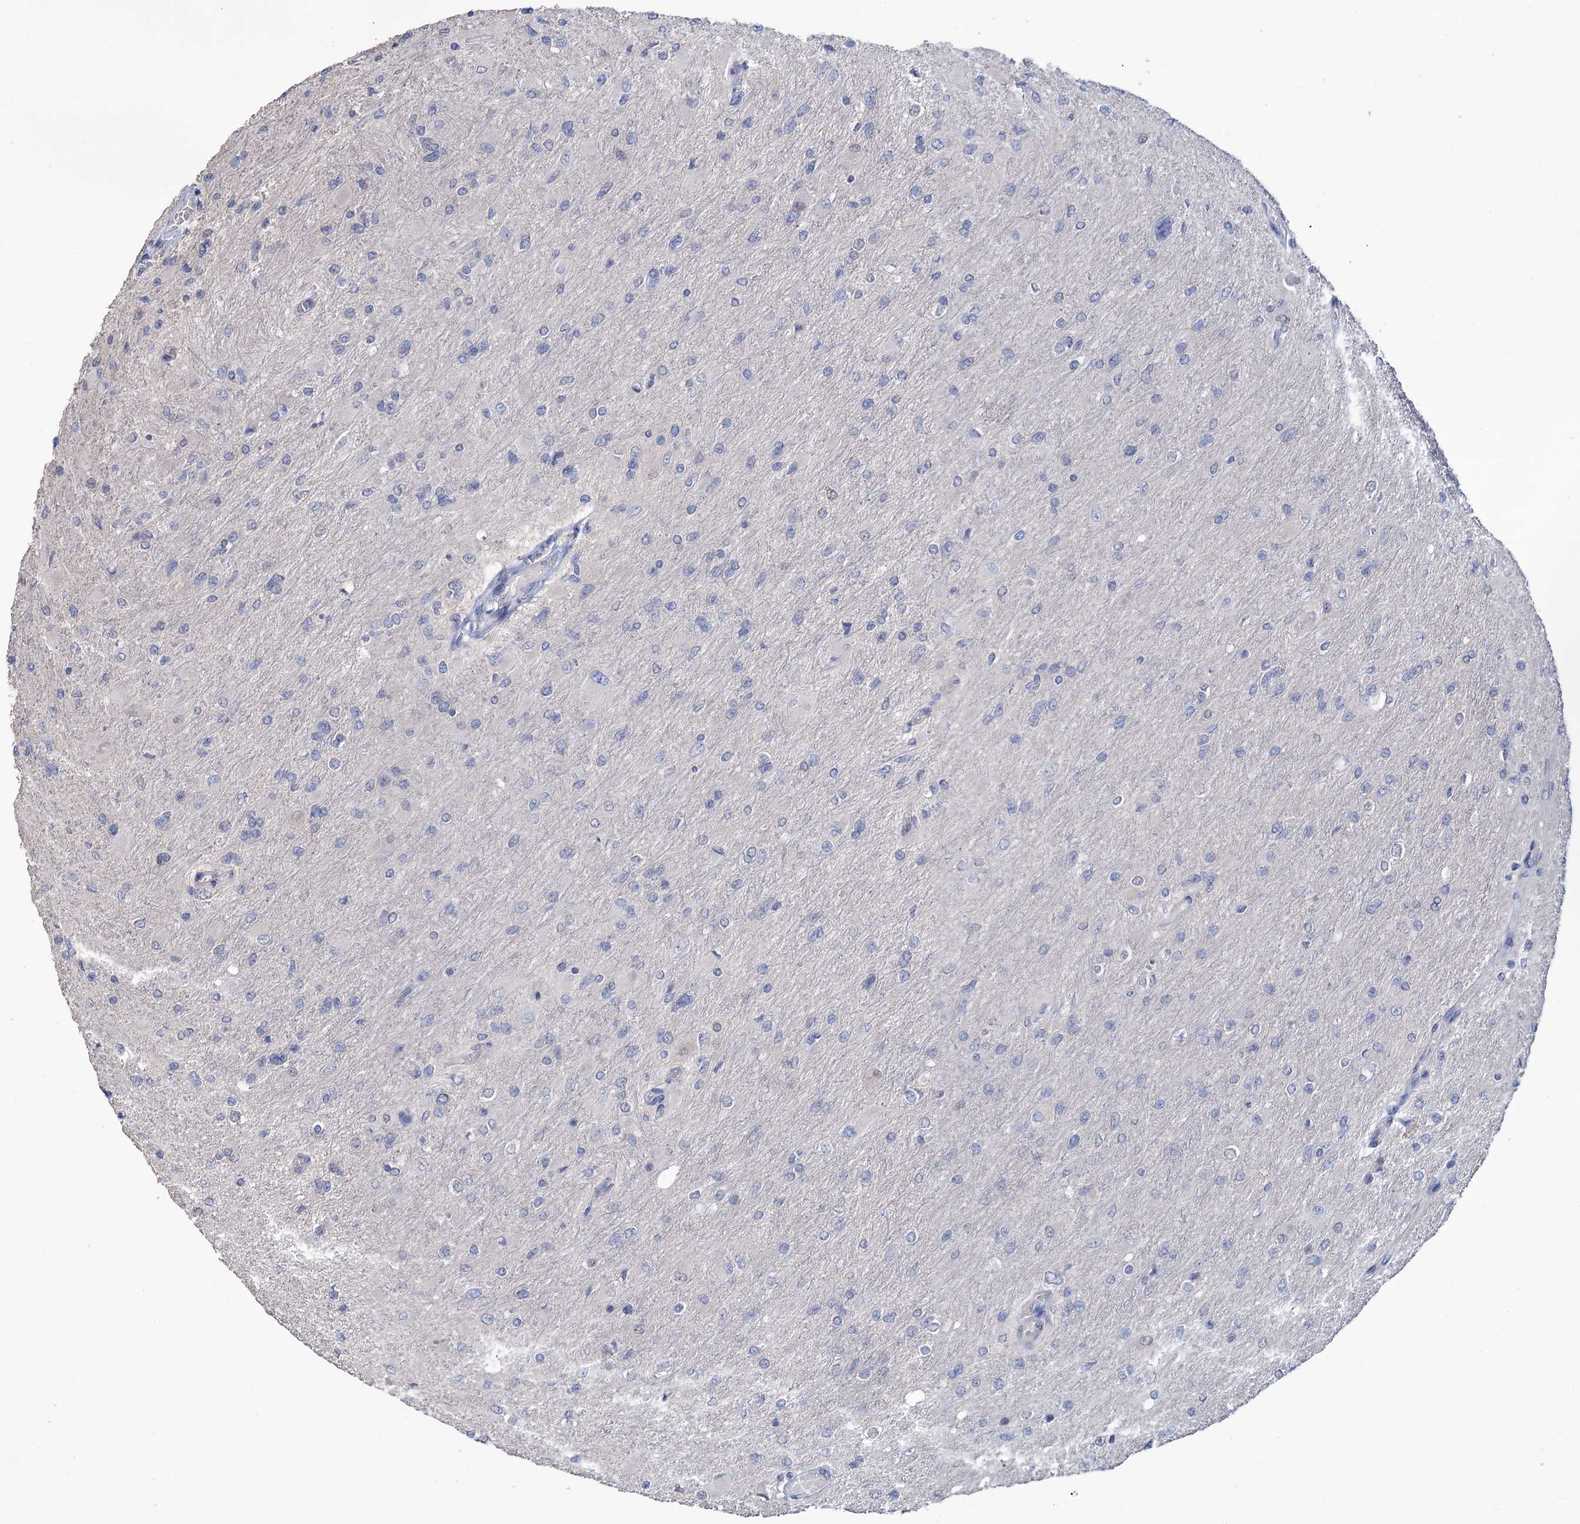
{"staining": {"intensity": "negative", "quantity": "none", "location": "none"}, "tissue": "glioma", "cell_type": "Tumor cells", "image_type": "cancer", "snomed": [{"axis": "morphology", "description": "Glioma, malignant, High grade"}, {"axis": "topography", "description": "Cerebral cortex"}], "caption": "Immunohistochemistry (IHC) of malignant glioma (high-grade) reveals no staining in tumor cells. Nuclei are stained in blue.", "gene": "EPB41L5", "patient": {"sex": "female", "age": 36}}